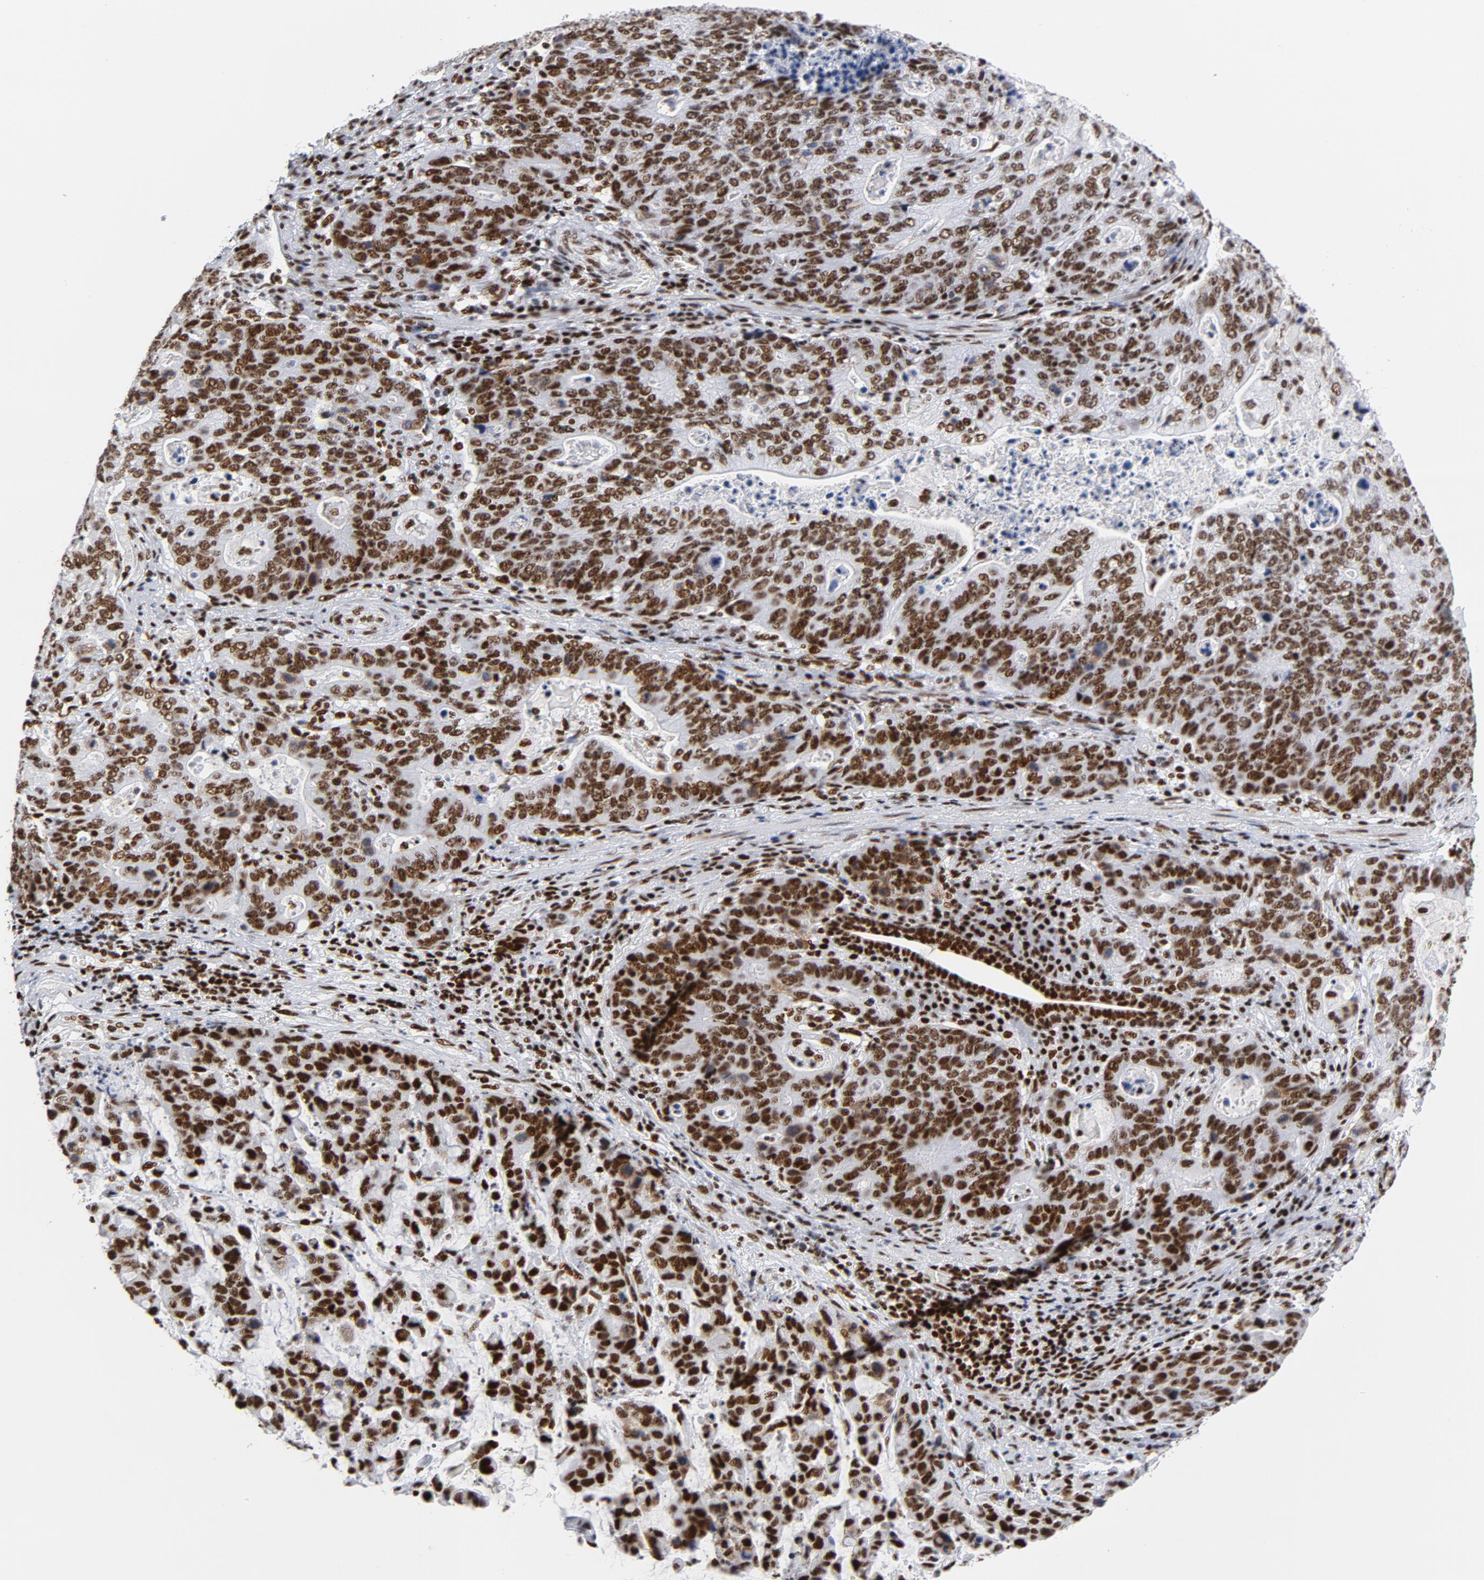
{"staining": {"intensity": "strong", "quantity": ">75%", "location": "nuclear"}, "tissue": "stomach cancer", "cell_type": "Tumor cells", "image_type": "cancer", "snomed": [{"axis": "morphology", "description": "Adenocarcinoma, NOS"}, {"axis": "topography", "description": "Esophagus"}, {"axis": "topography", "description": "Stomach"}], "caption": "High-magnification brightfield microscopy of stomach cancer (adenocarcinoma) stained with DAB (3,3'-diaminobenzidine) (brown) and counterstained with hematoxylin (blue). tumor cells exhibit strong nuclear expression is present in about>75% of cells.", "gene": "XRCC5", "patient": {"sex": "male", "age": 74}}